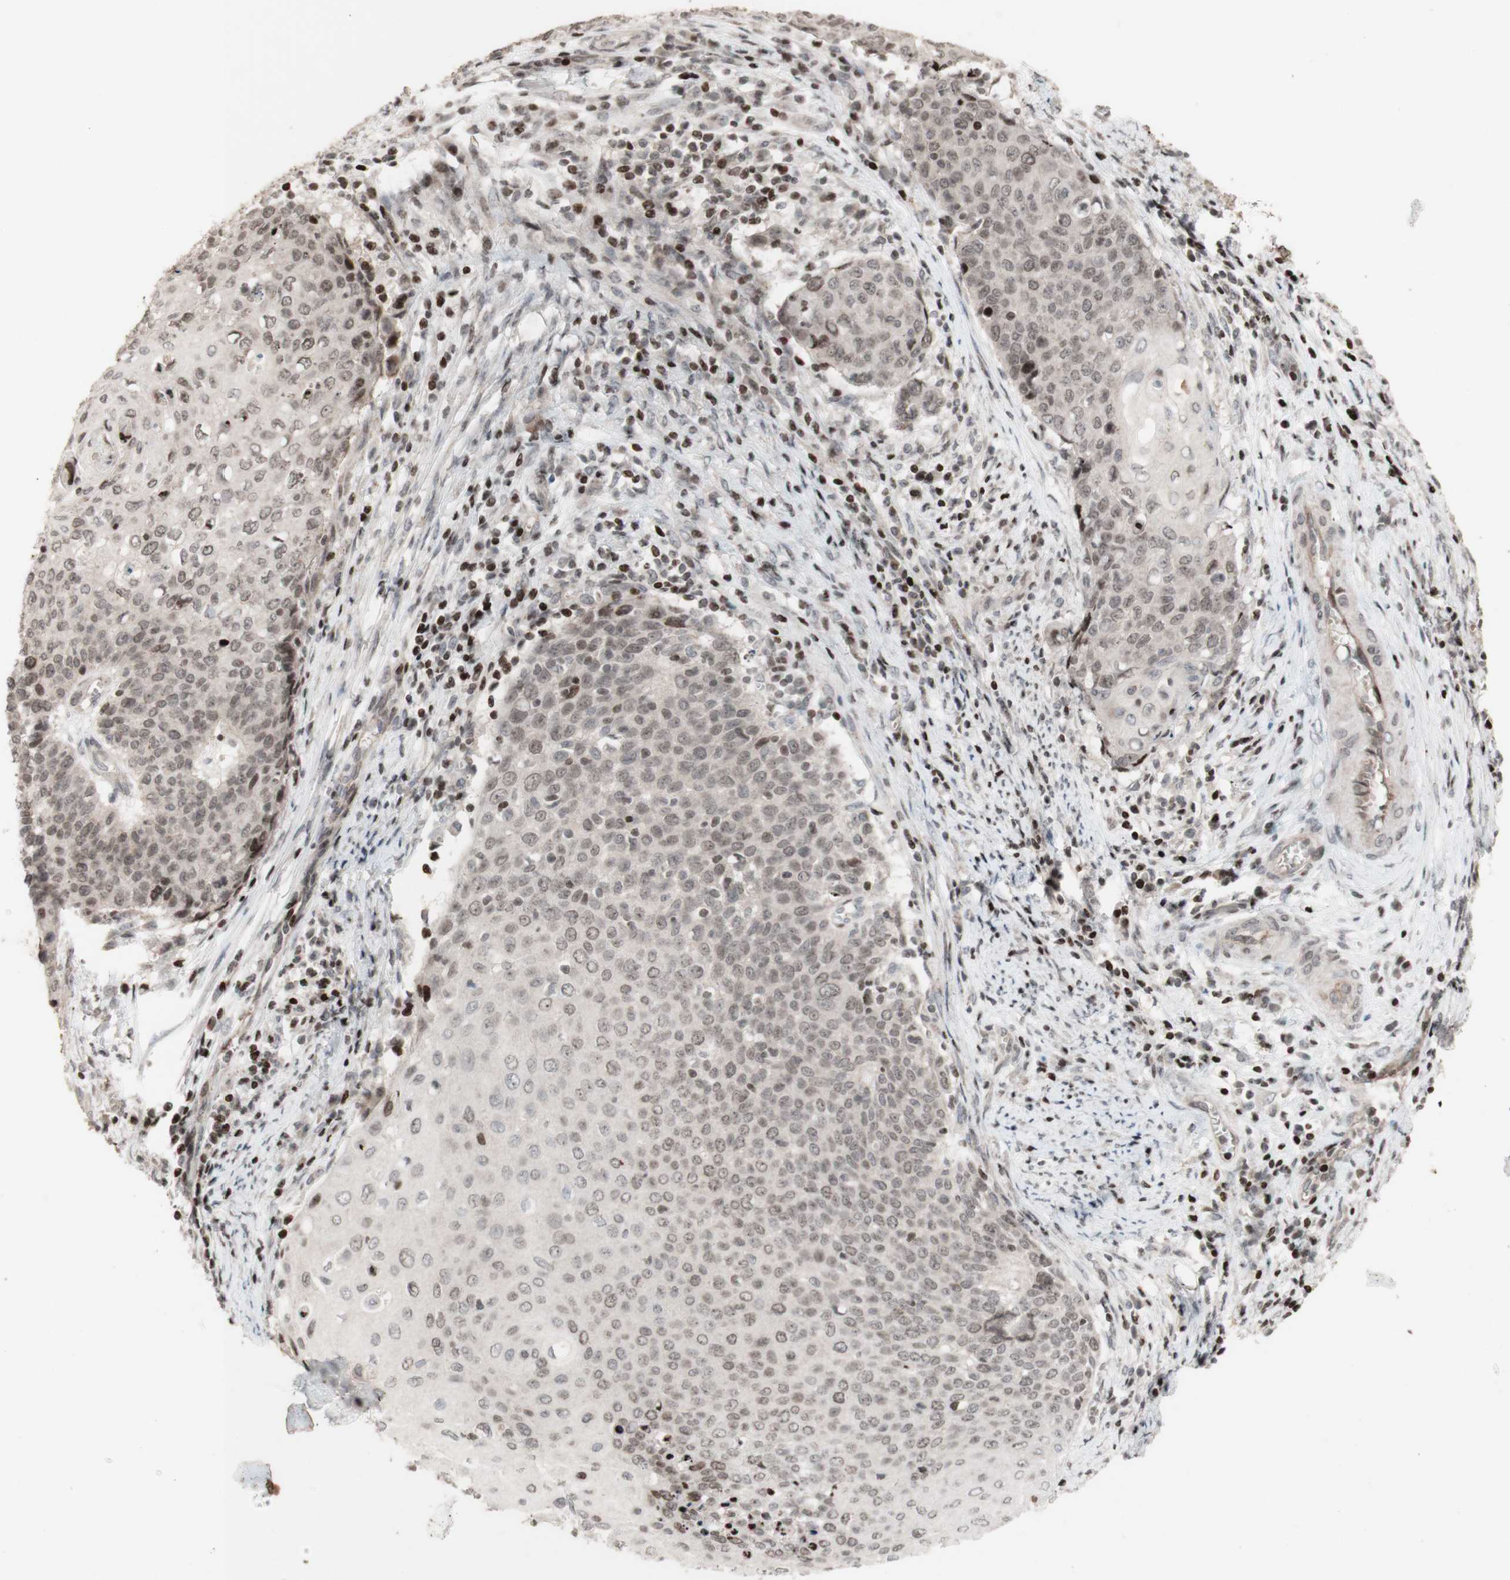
{"staining": {"intensity": "negative", "quantity": "none", "location": "none"}, "tissue": "cervical cancer", "cell_type": "Tumor cells", "image_type": "cancer", "snomed": [{"axis": "morphology", "description": "Squamous cell carcinoma, NOS"}, {"axis": "topography", "description": "Cervix"}], "caption": "Immunohistochemistry photomicrograph of squamous cell carcinoma (cervical) stained for a protein (brown), which exhibits no expression in tumor cells.", "gene": "POLA1", "patient": {"sex": "female", "age": 39}}